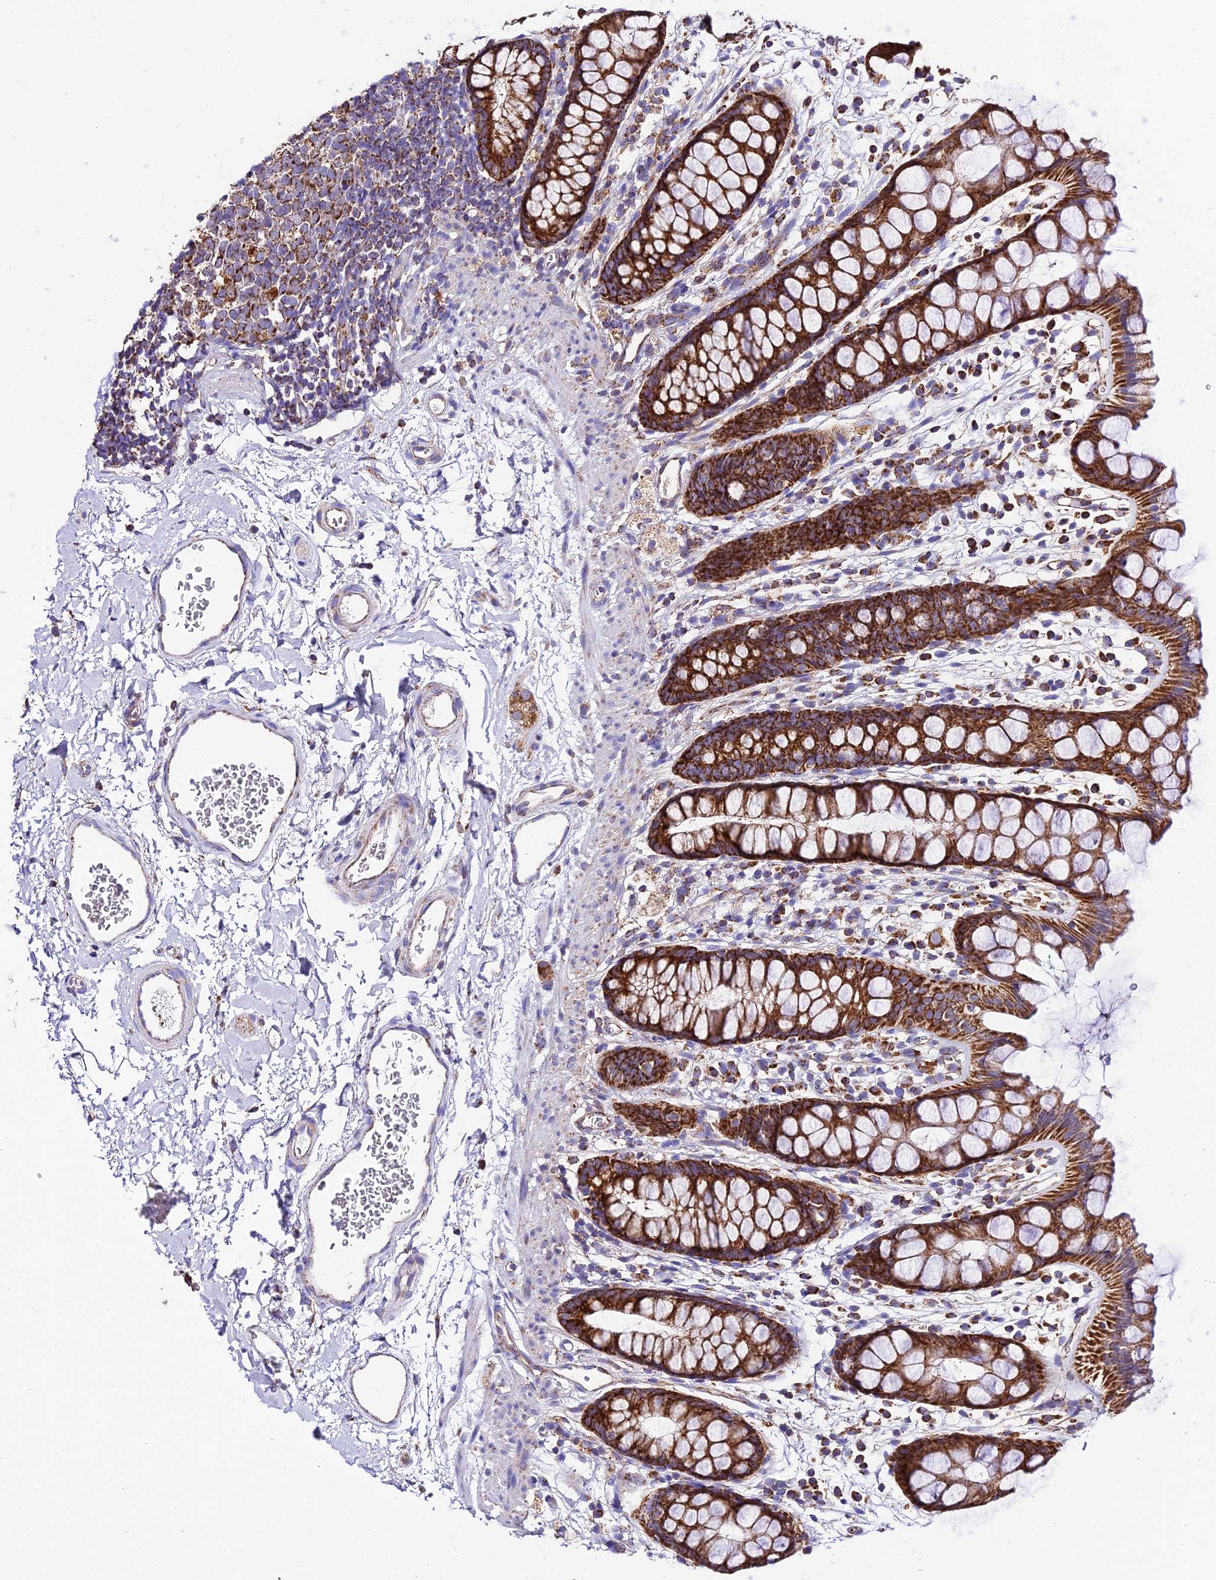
{"staining": {"intensity": "strong", "quantity": ">75%", "location": "cytoplasmic/membranous"}, "tissue": "rectum", "cell_type": "Glandular cells", "image_type": "normal", "snomed": [{"axis": "morphology", "description": "Normal tissue, NOS"}, {"axis": "topography", "description": "Rectum"}], "caption": "This histopathology image shows immunohistochemistry (IHC) staining of normal human rectum, with high strong cytoplasmic/membranous staining in about >75% of glandular cells.", "gene": "OCIAD1", "patient": {"sex": "female", "age": 65}}